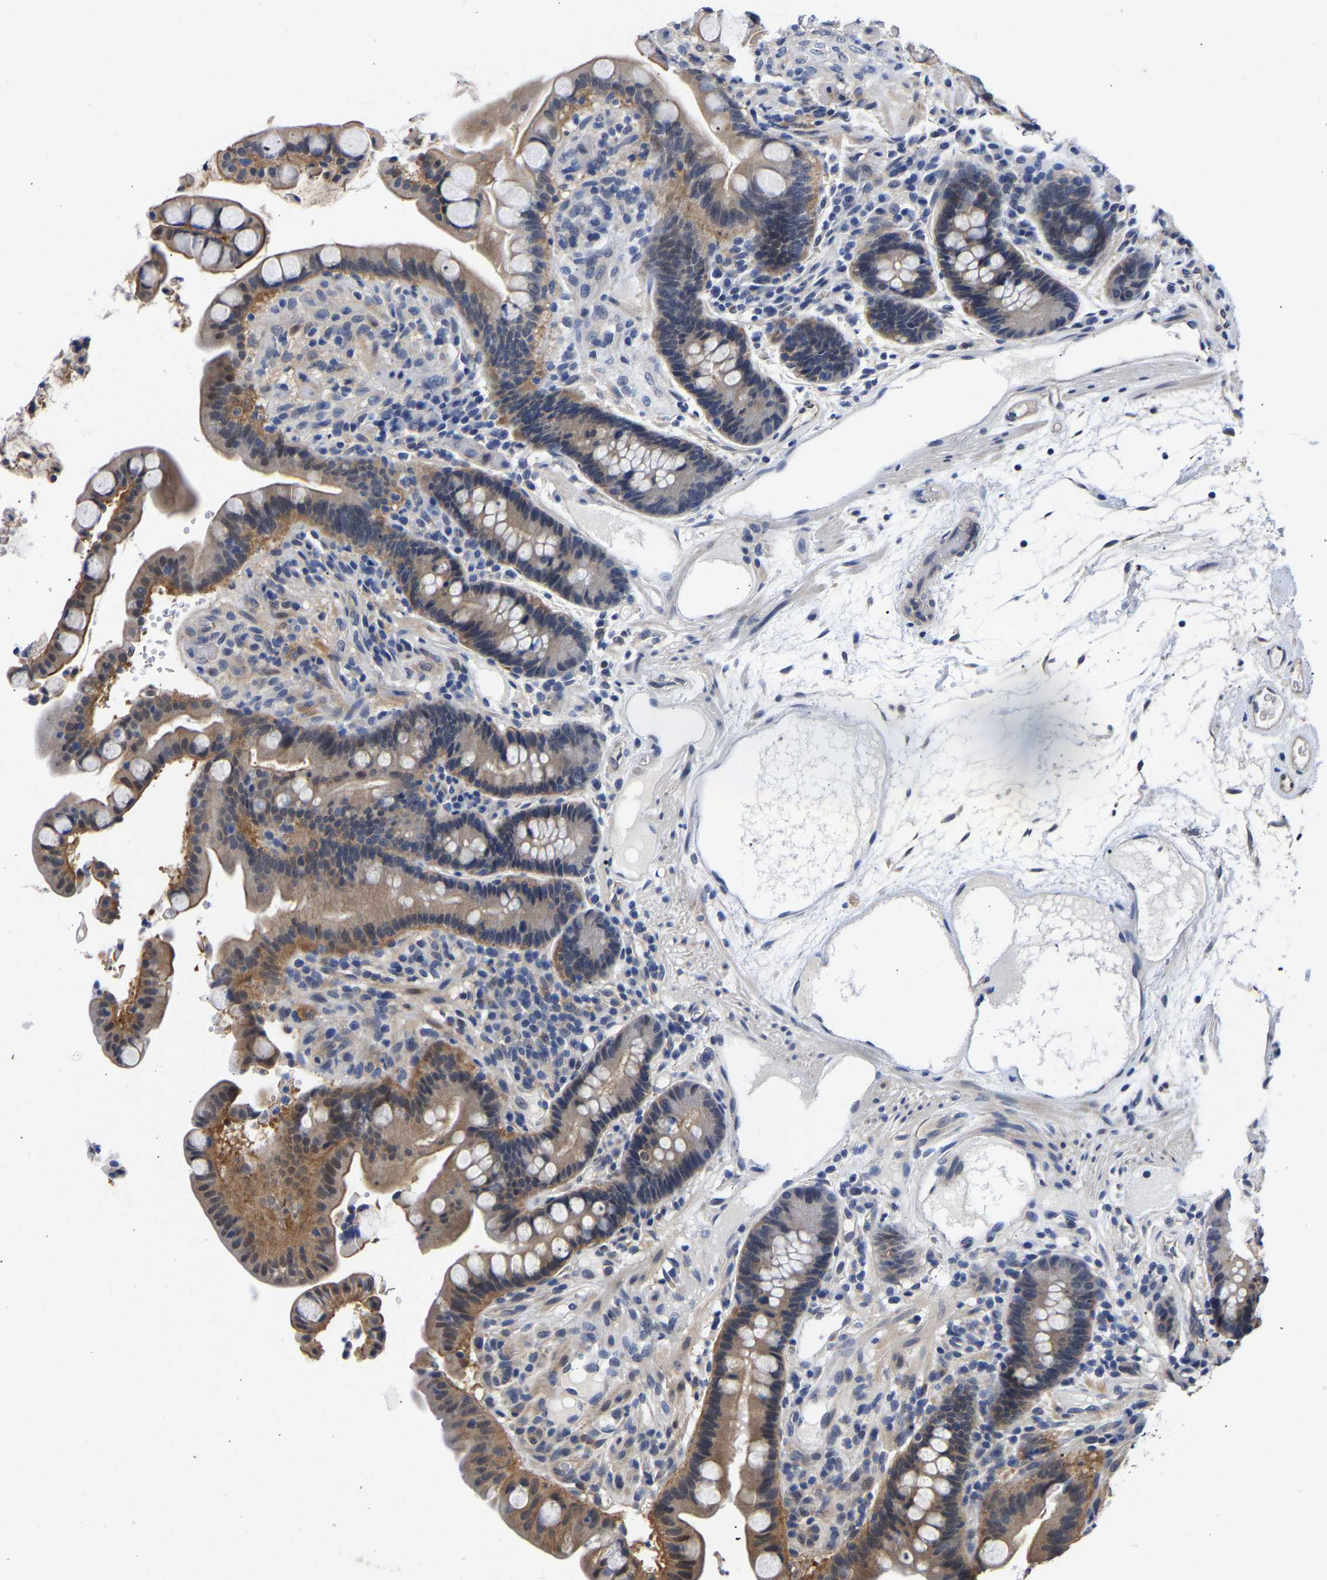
{"staining": {"intensity": "negative", "quantity": "none", "location": "none"}, "tissue": "colon", "cell_type": "Endothelial cells", "image_type": "normal", "snomed": [{"axis": "morphology", "description": "Normal tissue, NOS"}, {"axis": "topography", "description": "Colon"}], "caption": "Endothelial cells are negative for brown protein staining in benign colon. (DAB IHC visualized using brightfield microscopy, high magnification).", "gene": "CCDC6", "patient": {"sex": "male", "age": 73}}